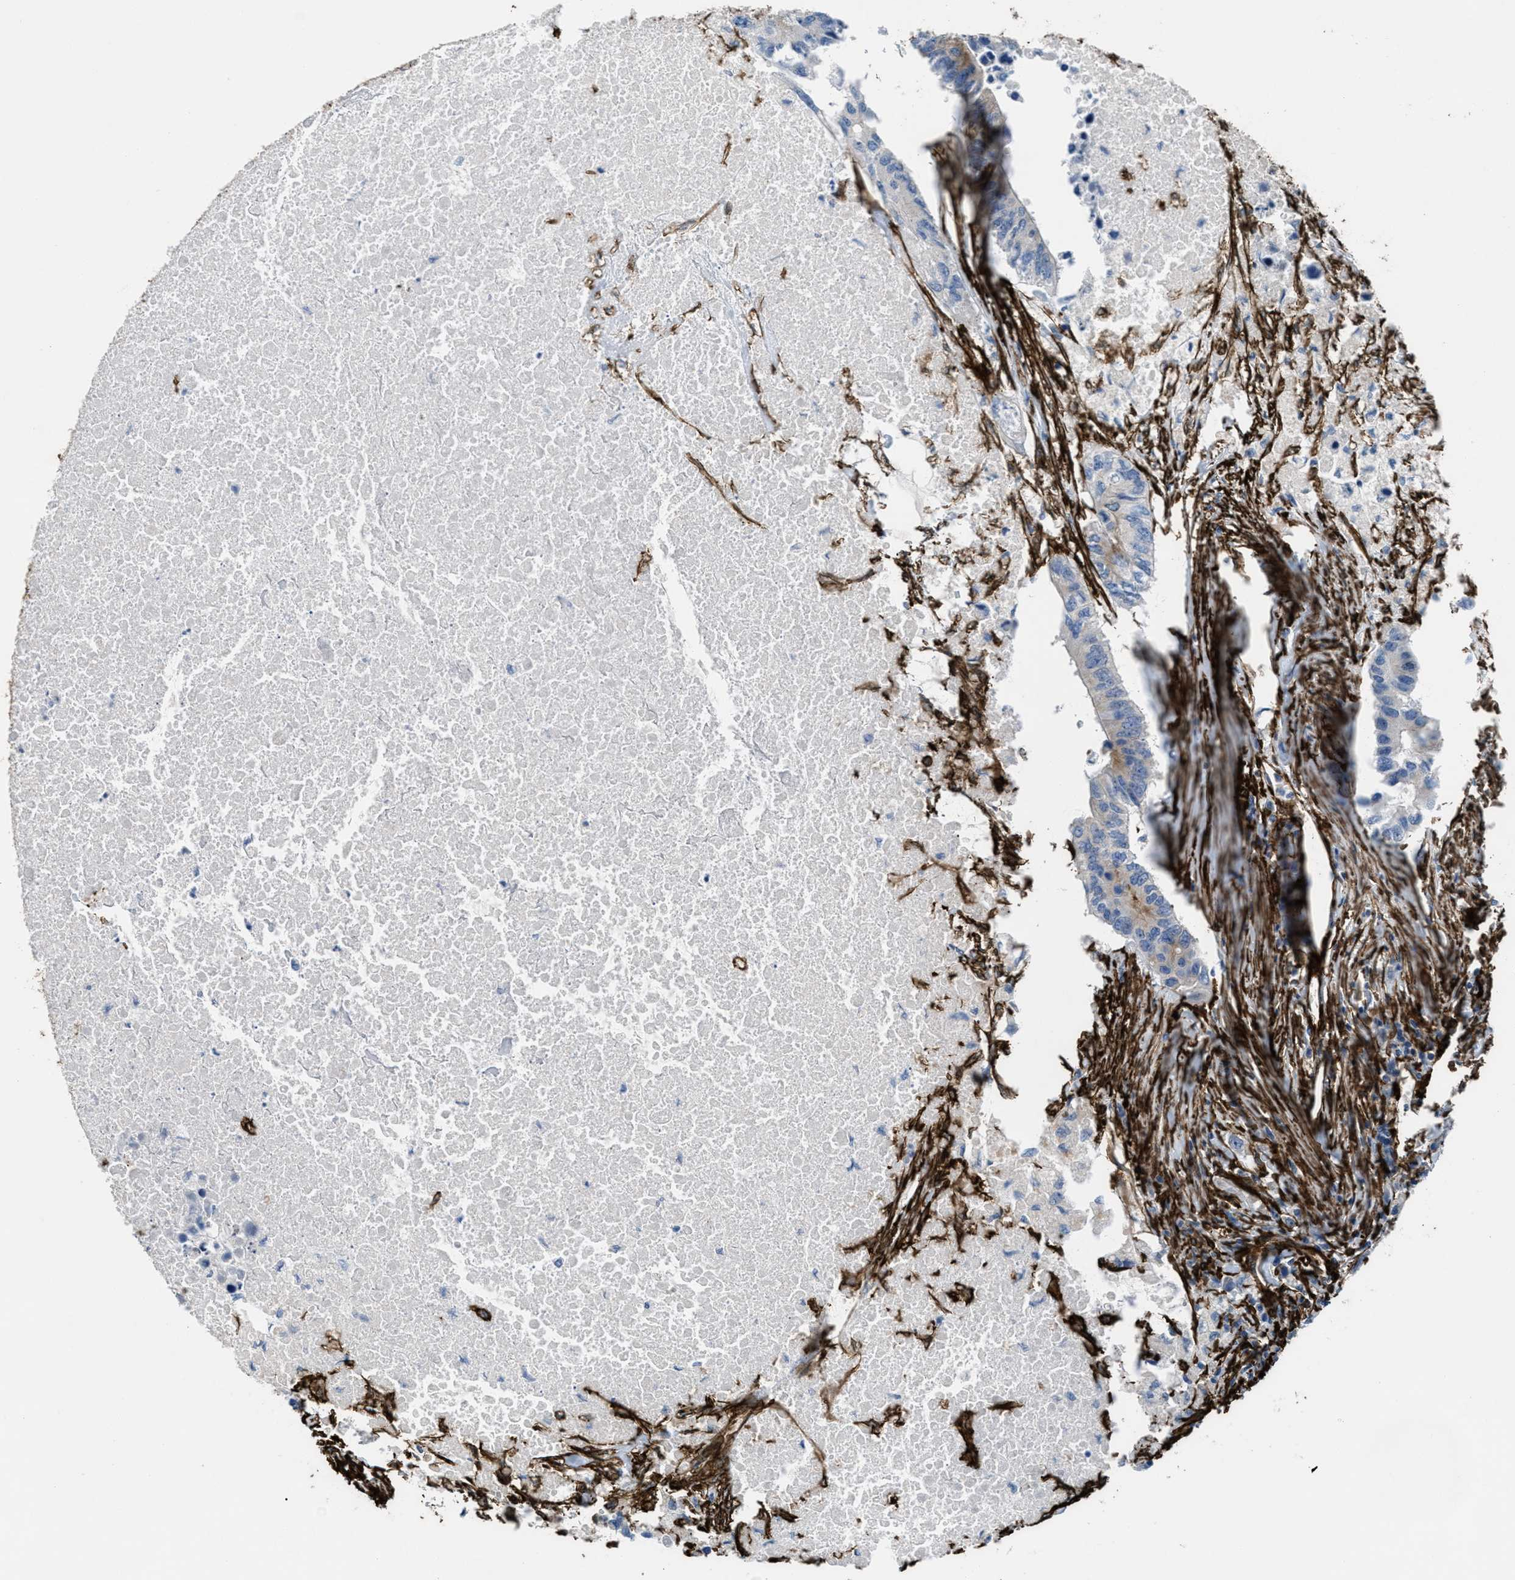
{"staining": {"intensity": "moderate", "quantity": "25%-75%", "location": "cytoplasmic/membranous"}, "tissue": "colorectal cancer", "cell_type": "Tumor cells", "image_type": "cancer", "snomed": [{"axis": "morphology", "description": "Adenocarcinoma, NOS"}, {"axis": "topography", "description": "Colon"}], "caption": "Colorectal cancer tissue reveals moderate cytoplasmic/membranous expression in about 25%-75% of tumor cells, visualized by immunohistochemistry.", "gene": "CALD1", "patient": {"sex": "male", "age": 71}}